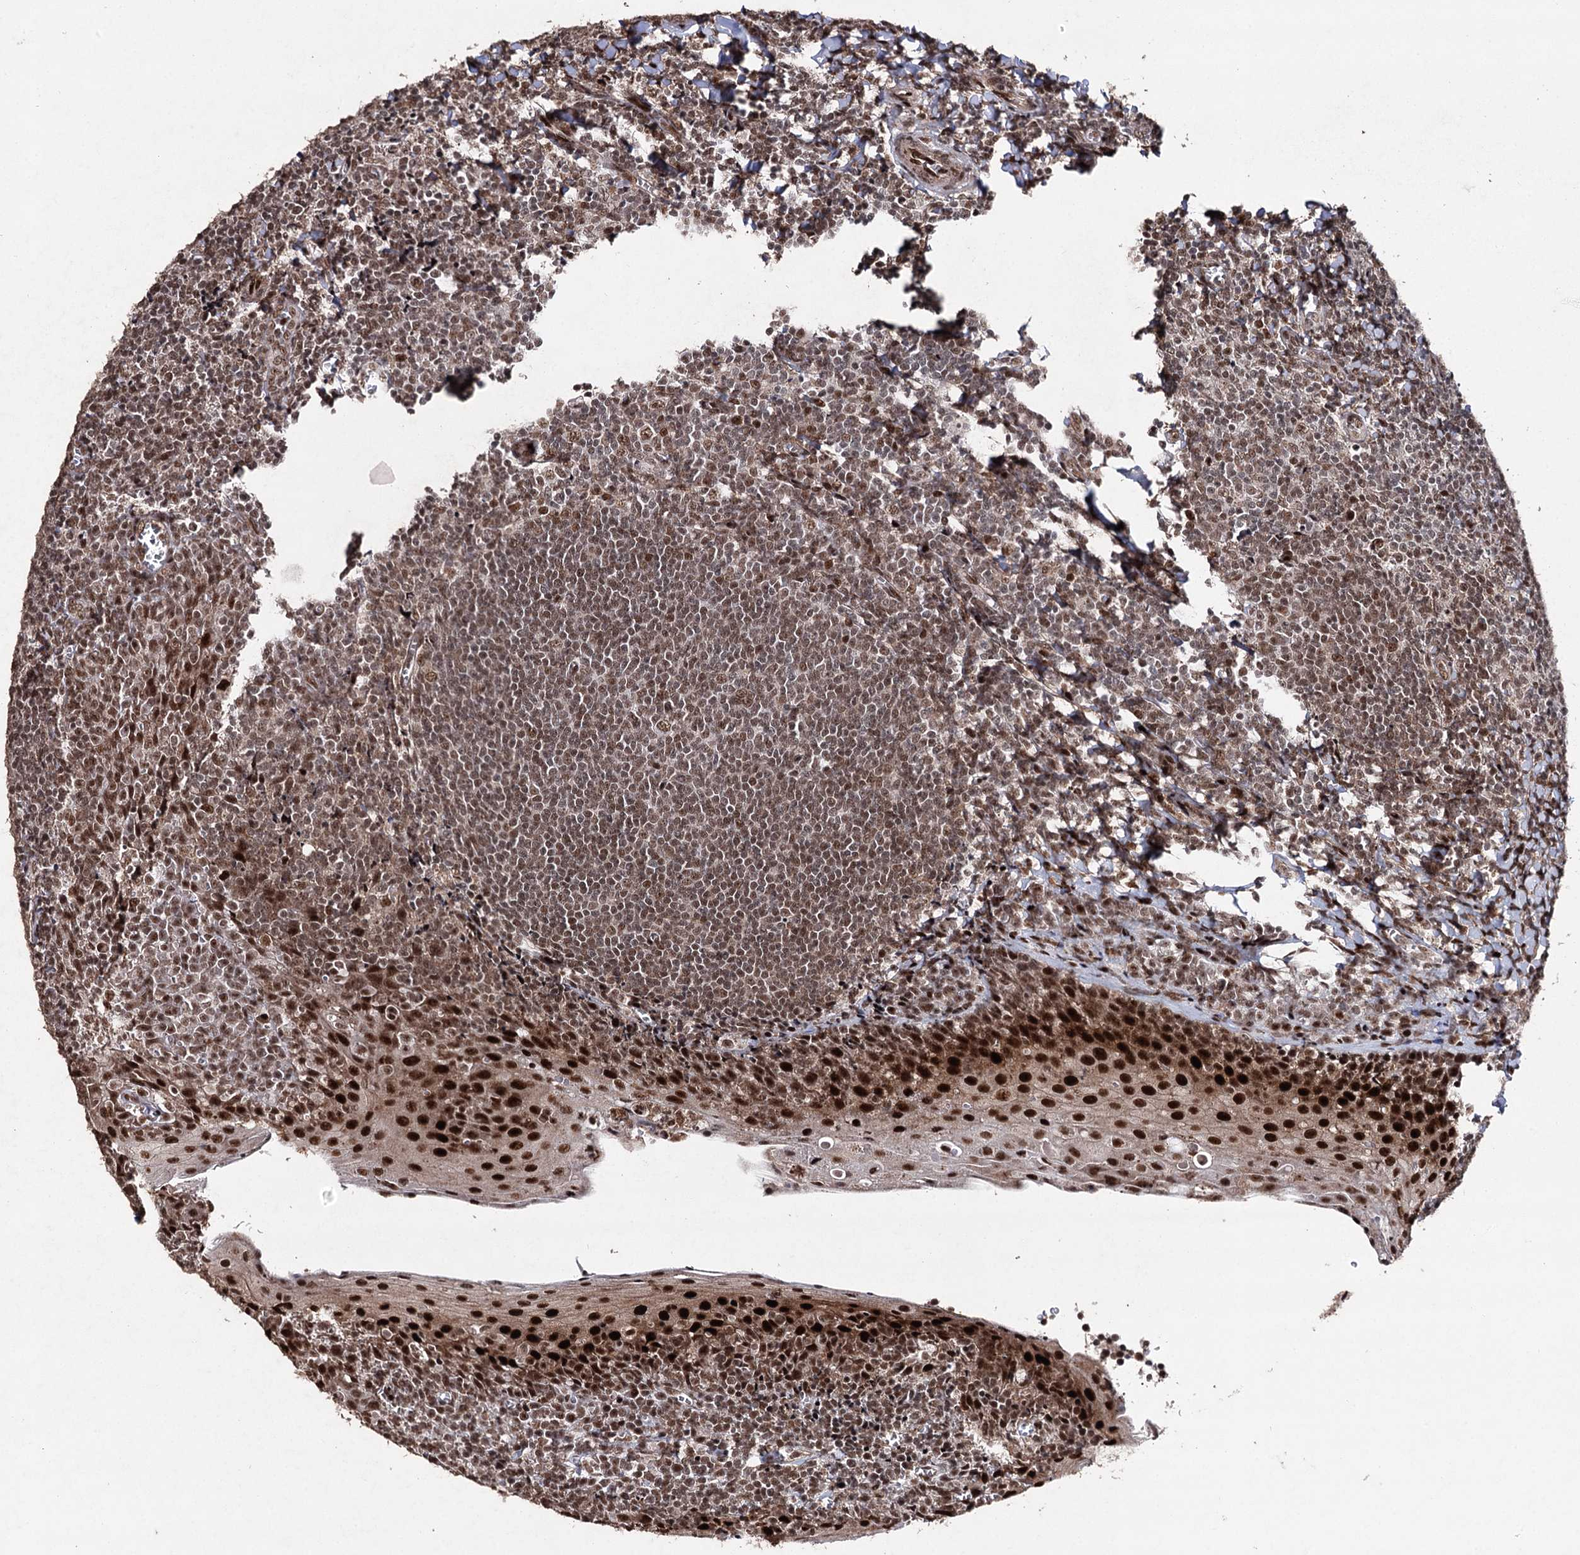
{"staining": {"intensity": "moderate", "quantity": ">75%", "location": "nuclear"}, "tissue": "tonsil", "cell_type": "Germinal center cells", "image_type": "normal", "snomed": [{"axis": "morphology", "description": "Normal tissue, NOS"}, {"axis": "topography", "description": "Tonsil"}], "caption": "This image displays IHC staining of normal tonsil, with medium moderate nuclear expression in about >75% of germinal center cells.", "gene": "PDCD4", "patient": {"sex": "male", "age": 27}}